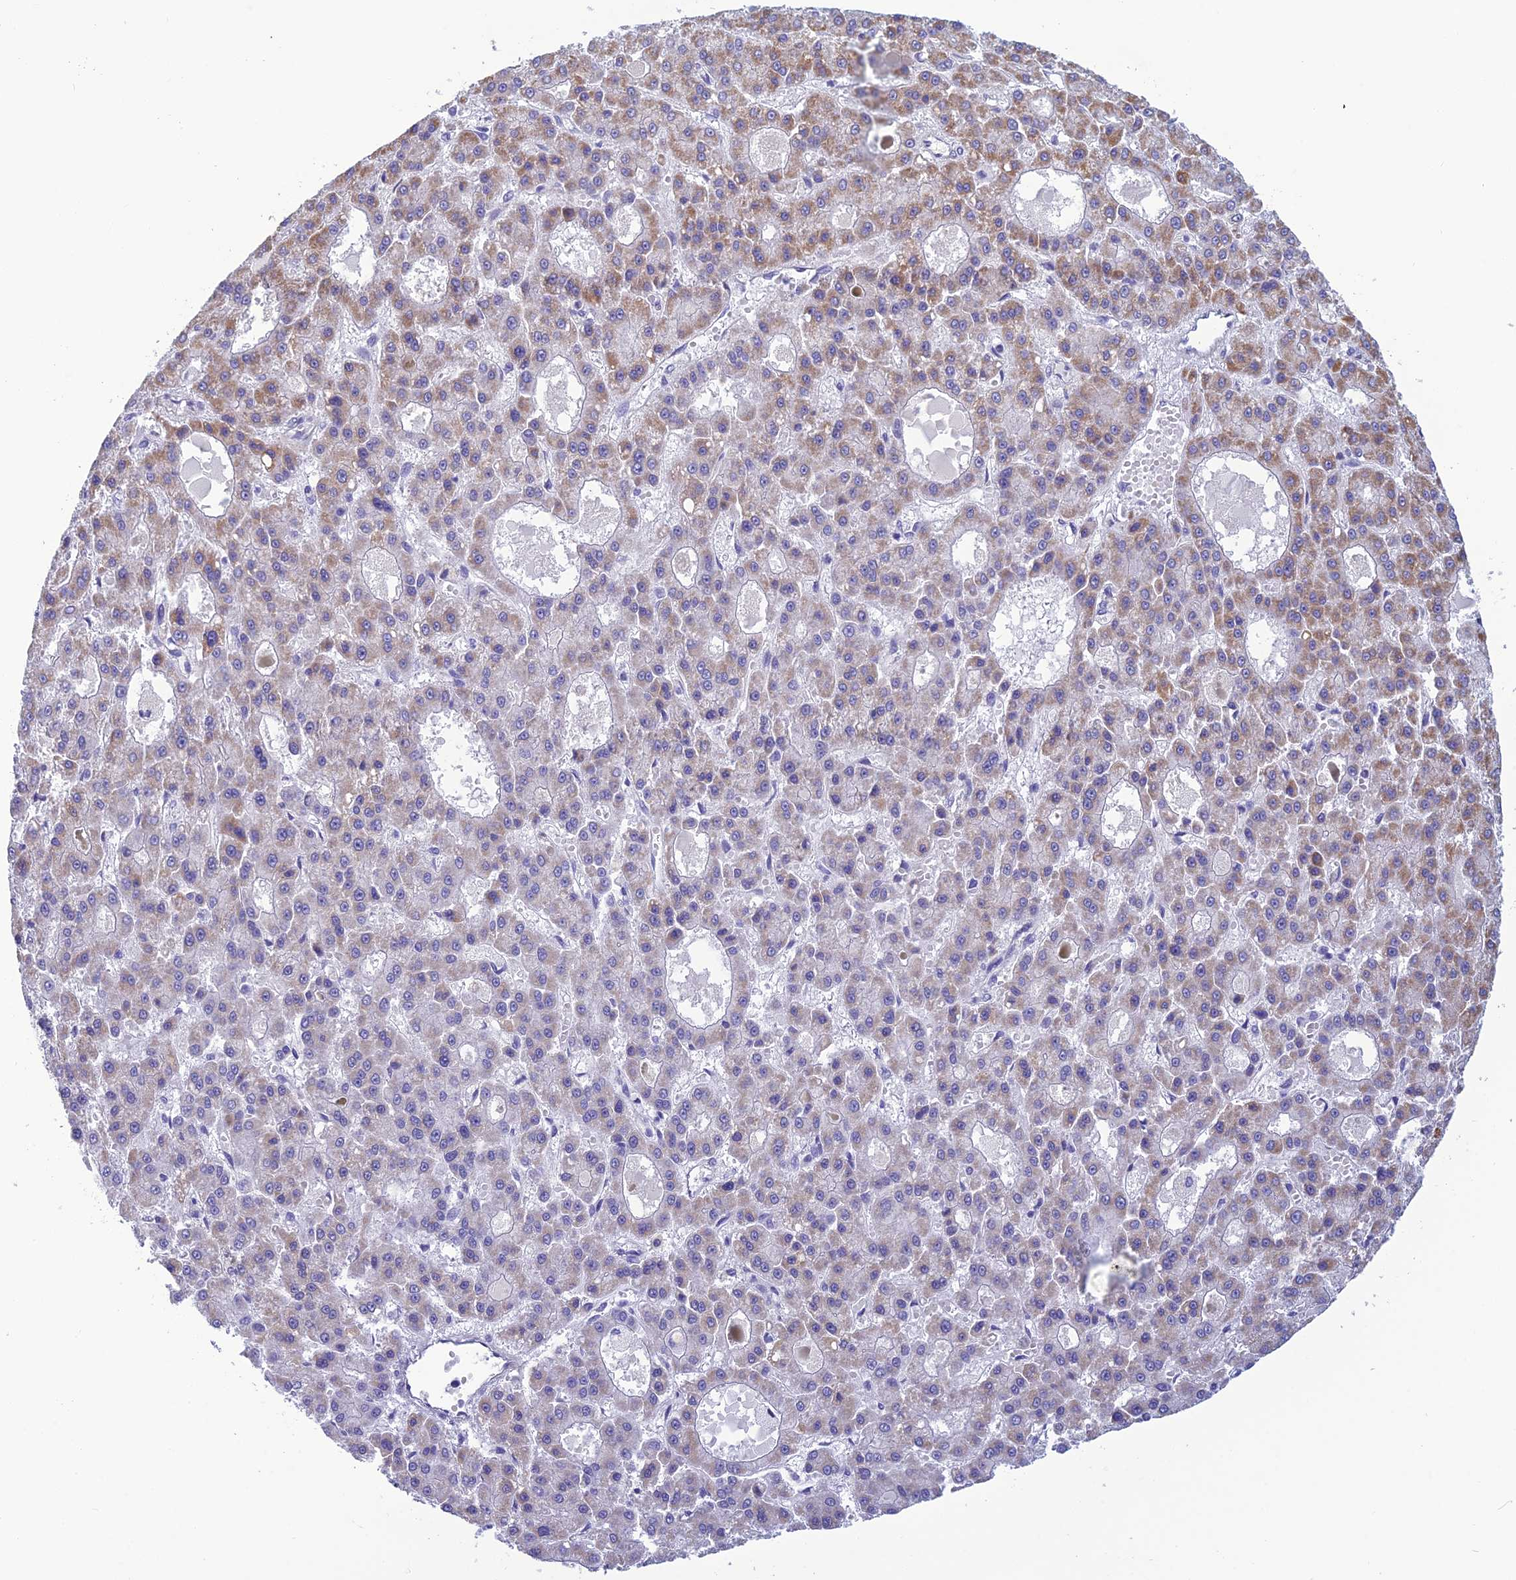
{"staining": {"intensity": "moderate", "quantity": "<25%", "location": "cytoplasmic/membranous"}, "tissue": "liver cancer", "cell_type": "Tumor cells", "image_type": "cancer", "snomed": [{"axis": "morphology", "description": "Carcinoma, Hepatocellular, NOS"}, {"axis": "topography", "description": "Liver"}], "caption": "Tumor cells reveal low levels of moderate cytoplasmic/membranous positivity in approximately <25% of cells in human liver cancer (hepatocellular carcinoma).", "gene": "POMGNT1", "patient": {"sex": "male", "age": 70}}